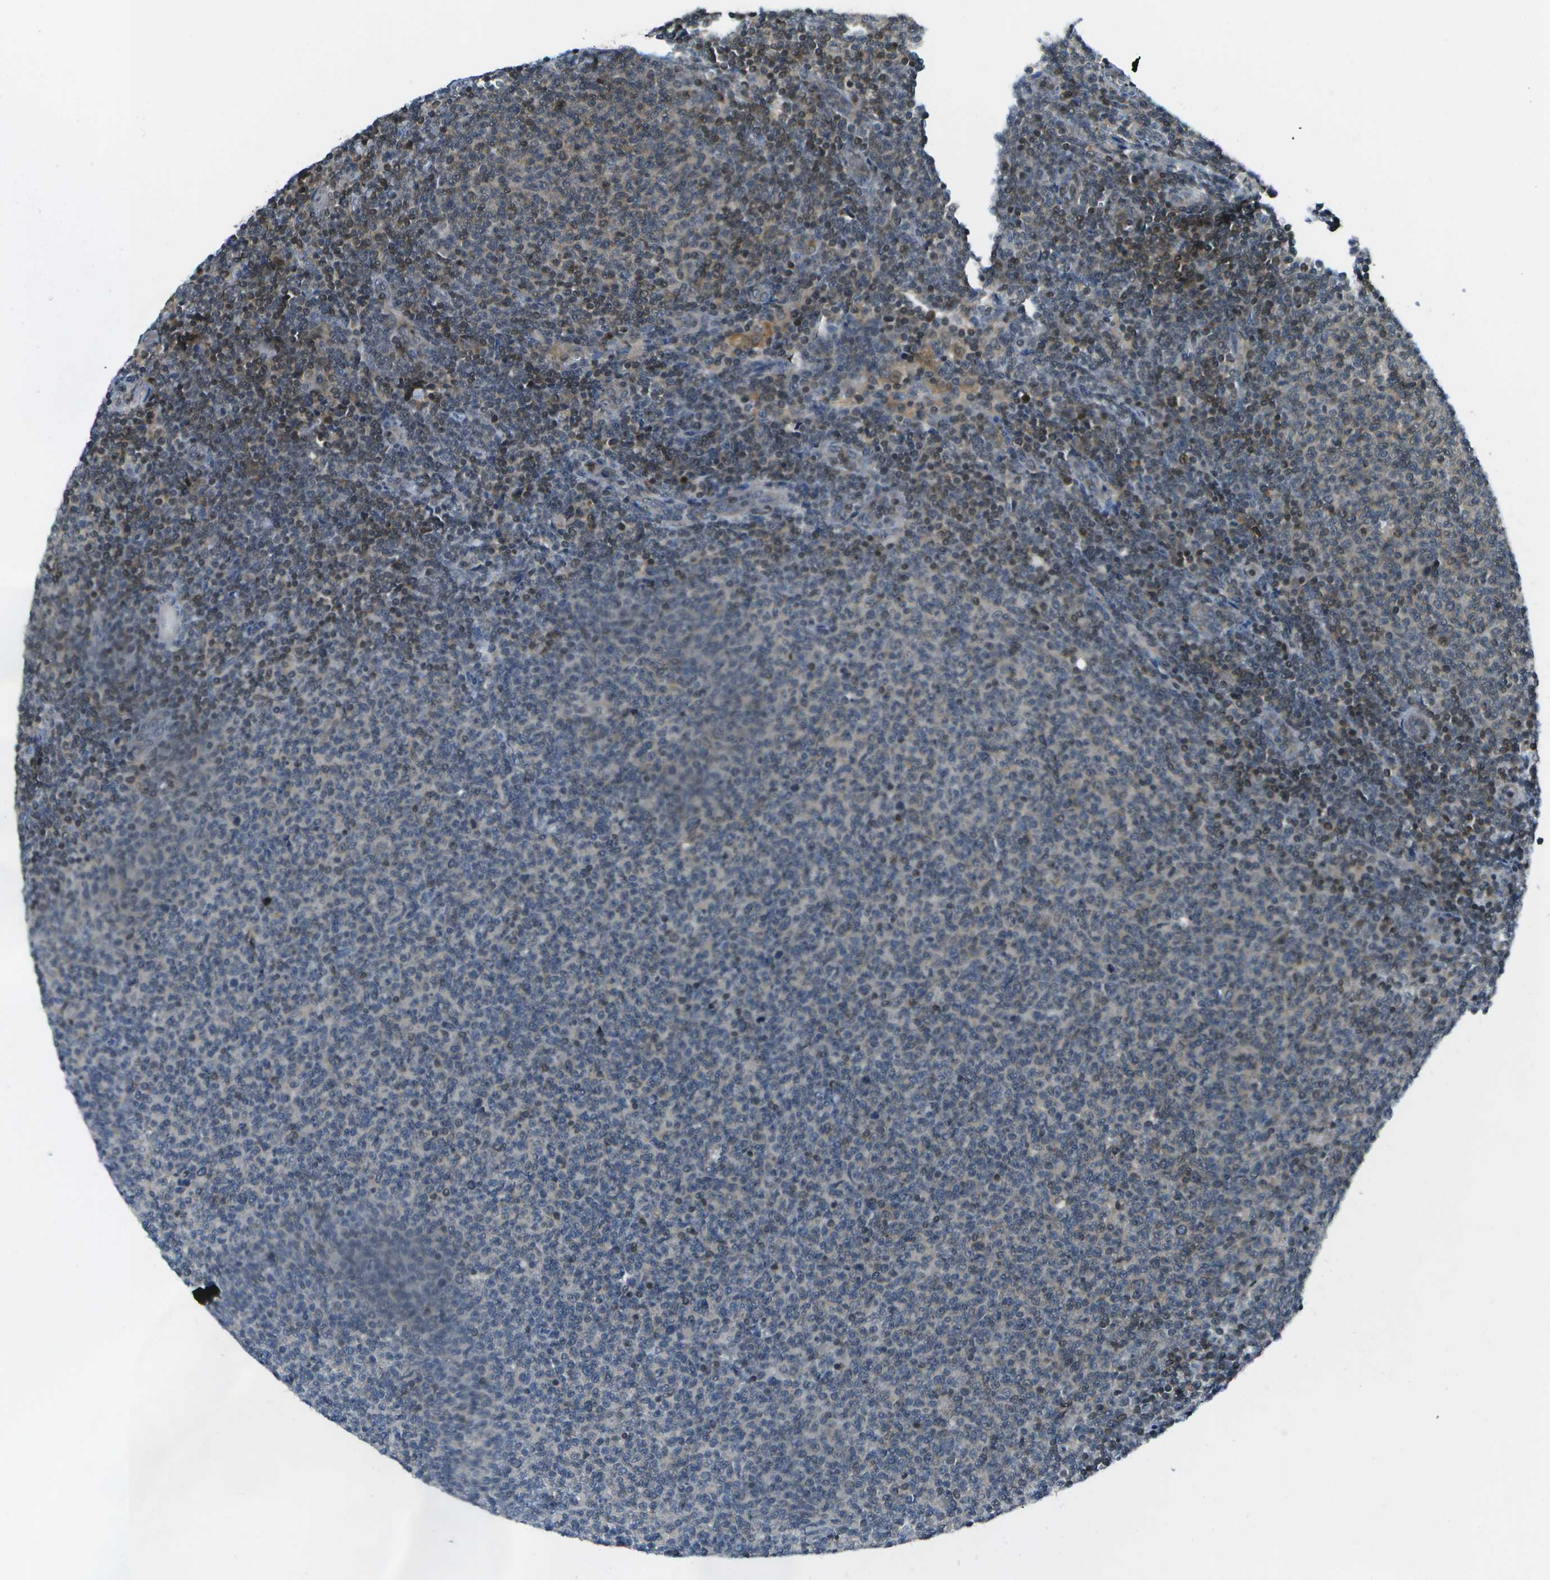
{"staining": {"intensity": "negative", "quantity": "none", "location": "none"}, "tissue": "lymphoma", "cell_type": "Tumor cells", "image_type": "cancer", "snomed": [{"axis": "morphology", "description": "Malignant lymphoma, non-Hodgkin's type, Low grade"}, {"axis": "topography", "description": "Lymph node"}], "caption": "IHC of lymphoma demonstrates no positivity in tumor cells.", "gene": "TMEM19", "patient": {"sex": "male", "age": 66}}